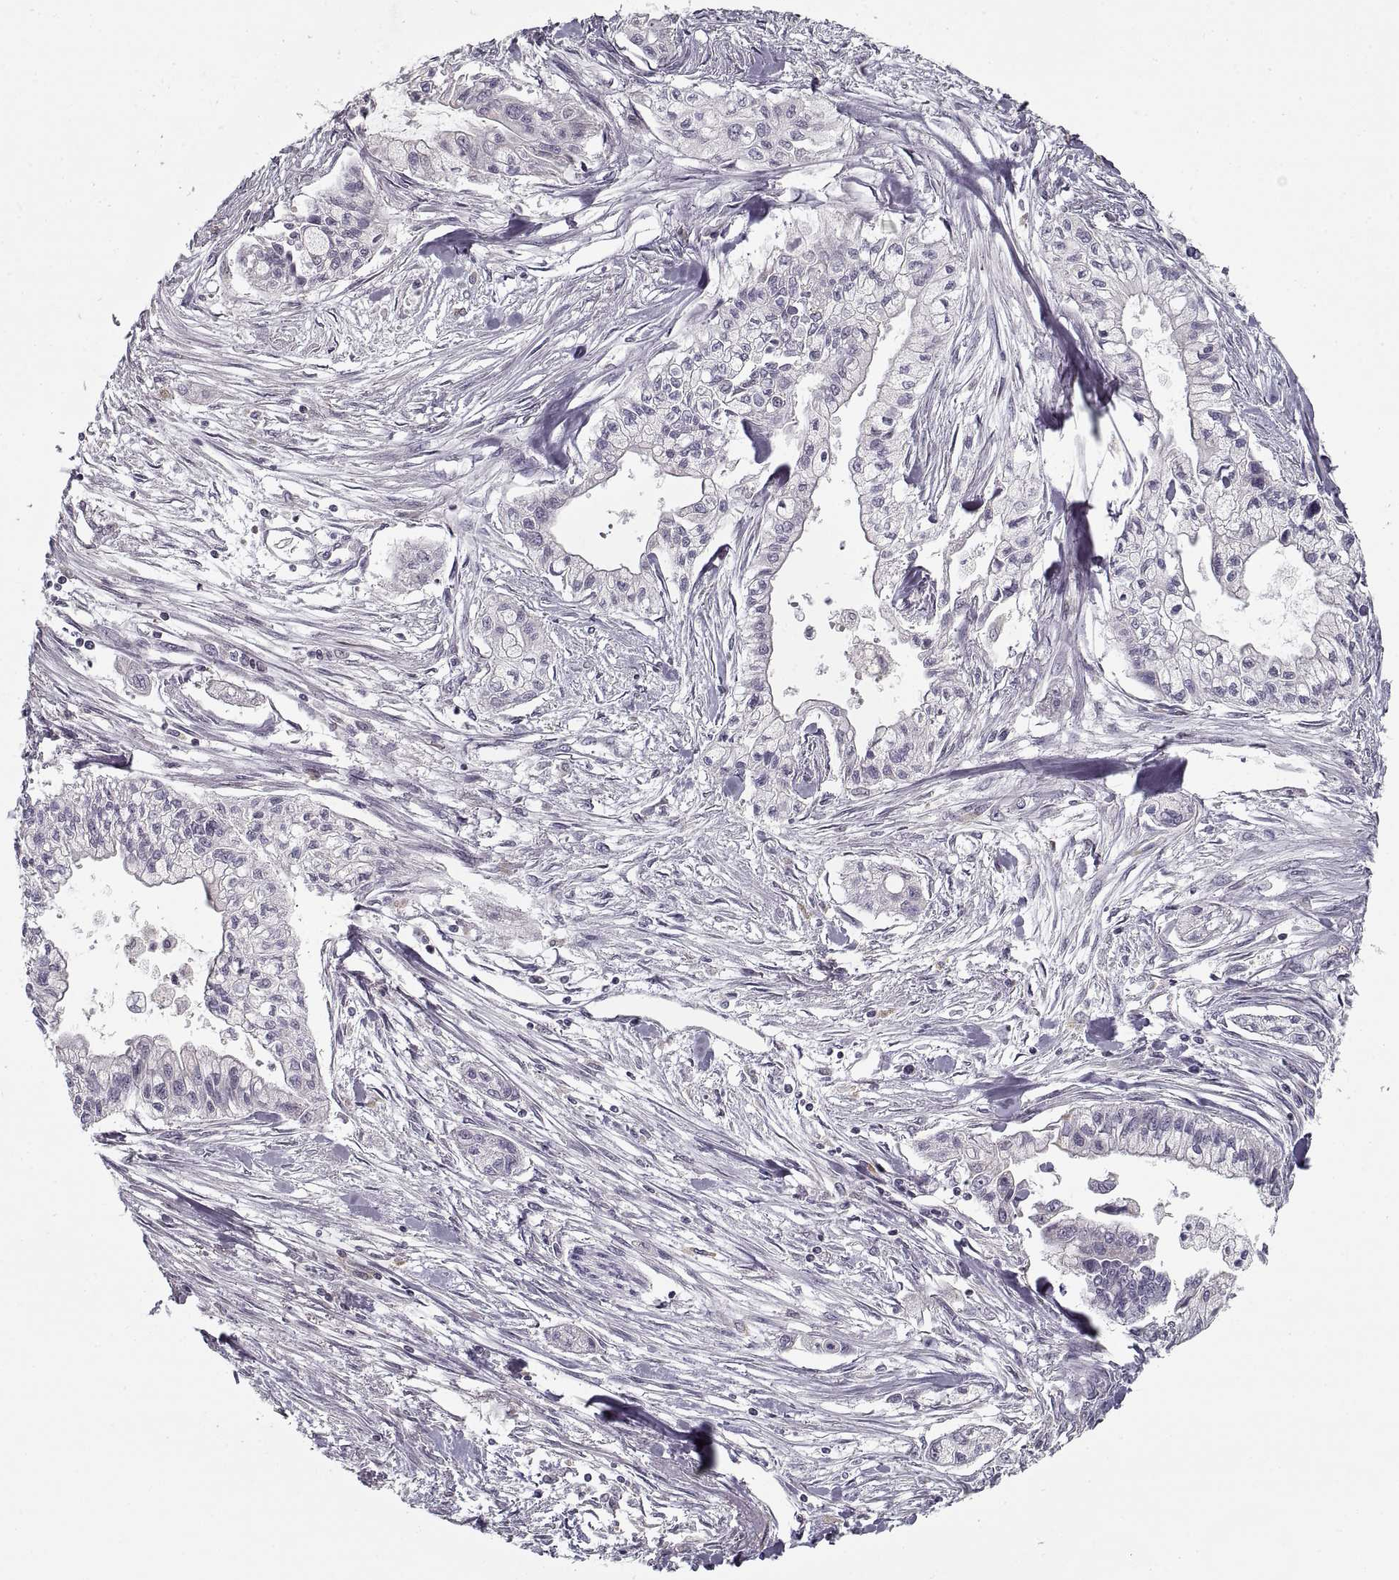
{"staining": {"intensity": "negative", "quantity": "none", "location": "none"}, "tissue": "pancreatic cancer", "cell_type": "Tumor cells", "image_type": "cancer", "snomed": [{"axis": "morphology", "description": "Adenocarcinoma, NOS"}, {"axis": "topography", "description": "Pancreas"}], "caption": "The image displays no staining of tumor cells in pancreatic cancer.", "gene": "GAD2", "patient": {"sex": "male", "age": 54}}